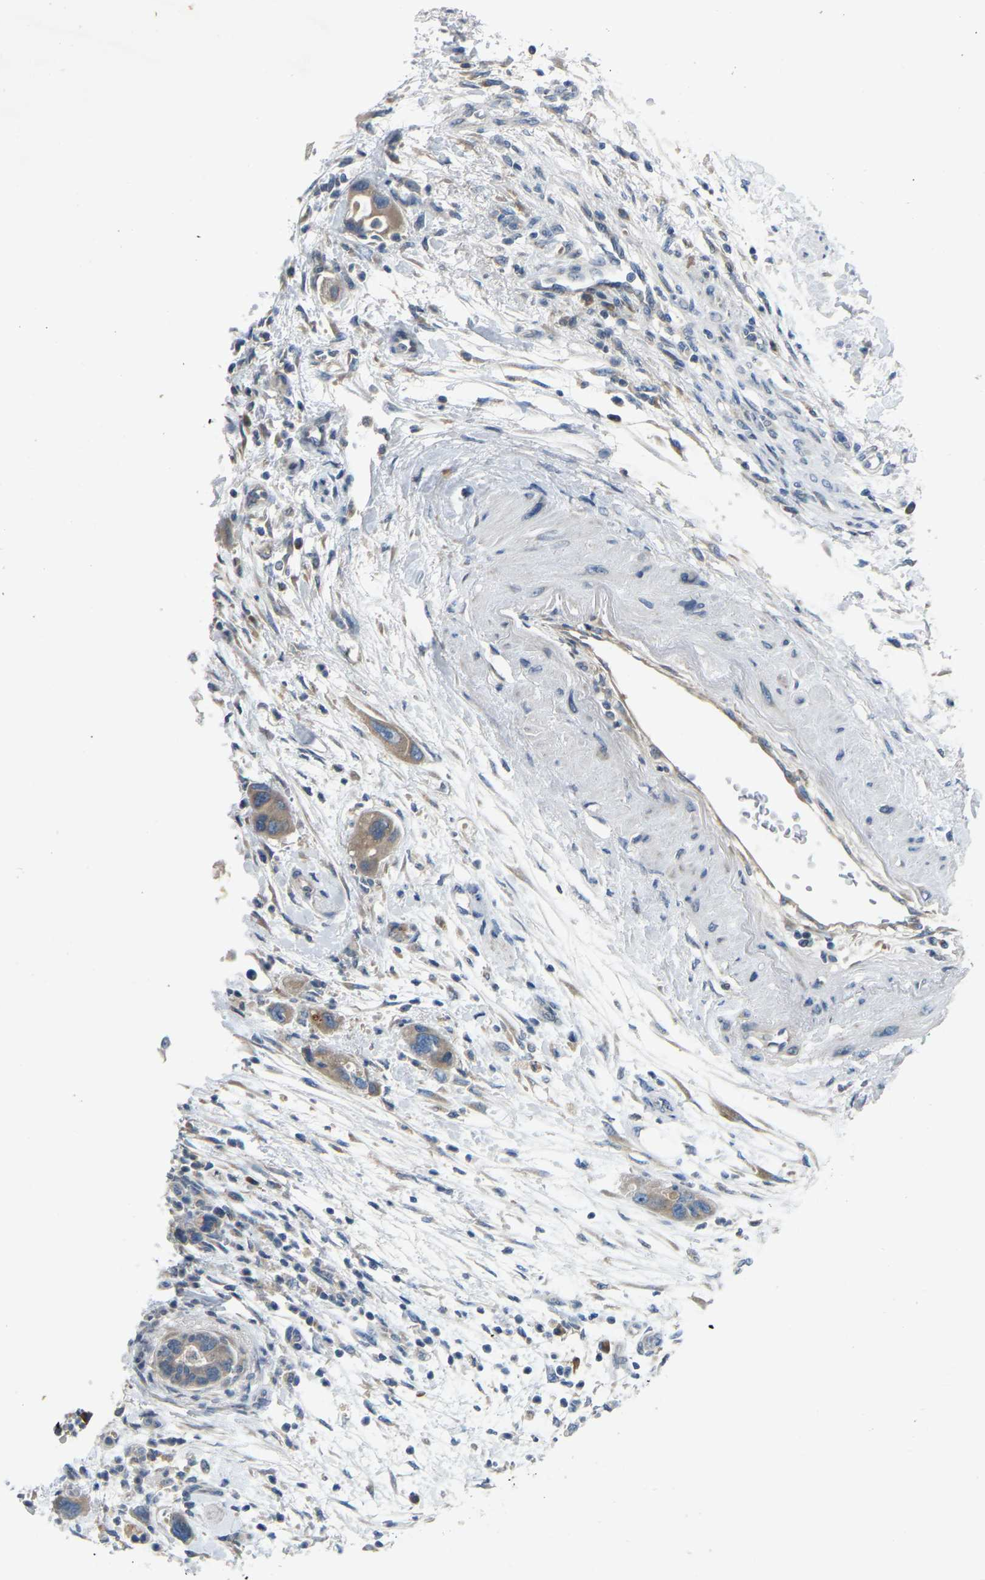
{"staining": {"intensity": "moderate", "quantity": ">75%", "location": "cytoplasmic/membranous"}, "tissue": "pancreatic cancer", "cell_type": "Tumor cells", "image_type": "cancer", "snomed": [{"axis": "morphology", "description": "Normal tissue, NOS"}, {"axis": "morphology", "description": "Adenocarcinoma, NOS"}, {"axis": "topography", "description": "Pancreas"}], "caption": "IHC photomicrograph of pancreatic cancer (adenocarcinoma) stained for a protein (brown), which reveals medium levels of moderate cytoplasmic/membranous staining in about >75% of tumor cells.", "gene": "PARL", "patient": {"sex": "female", "age": 71}}